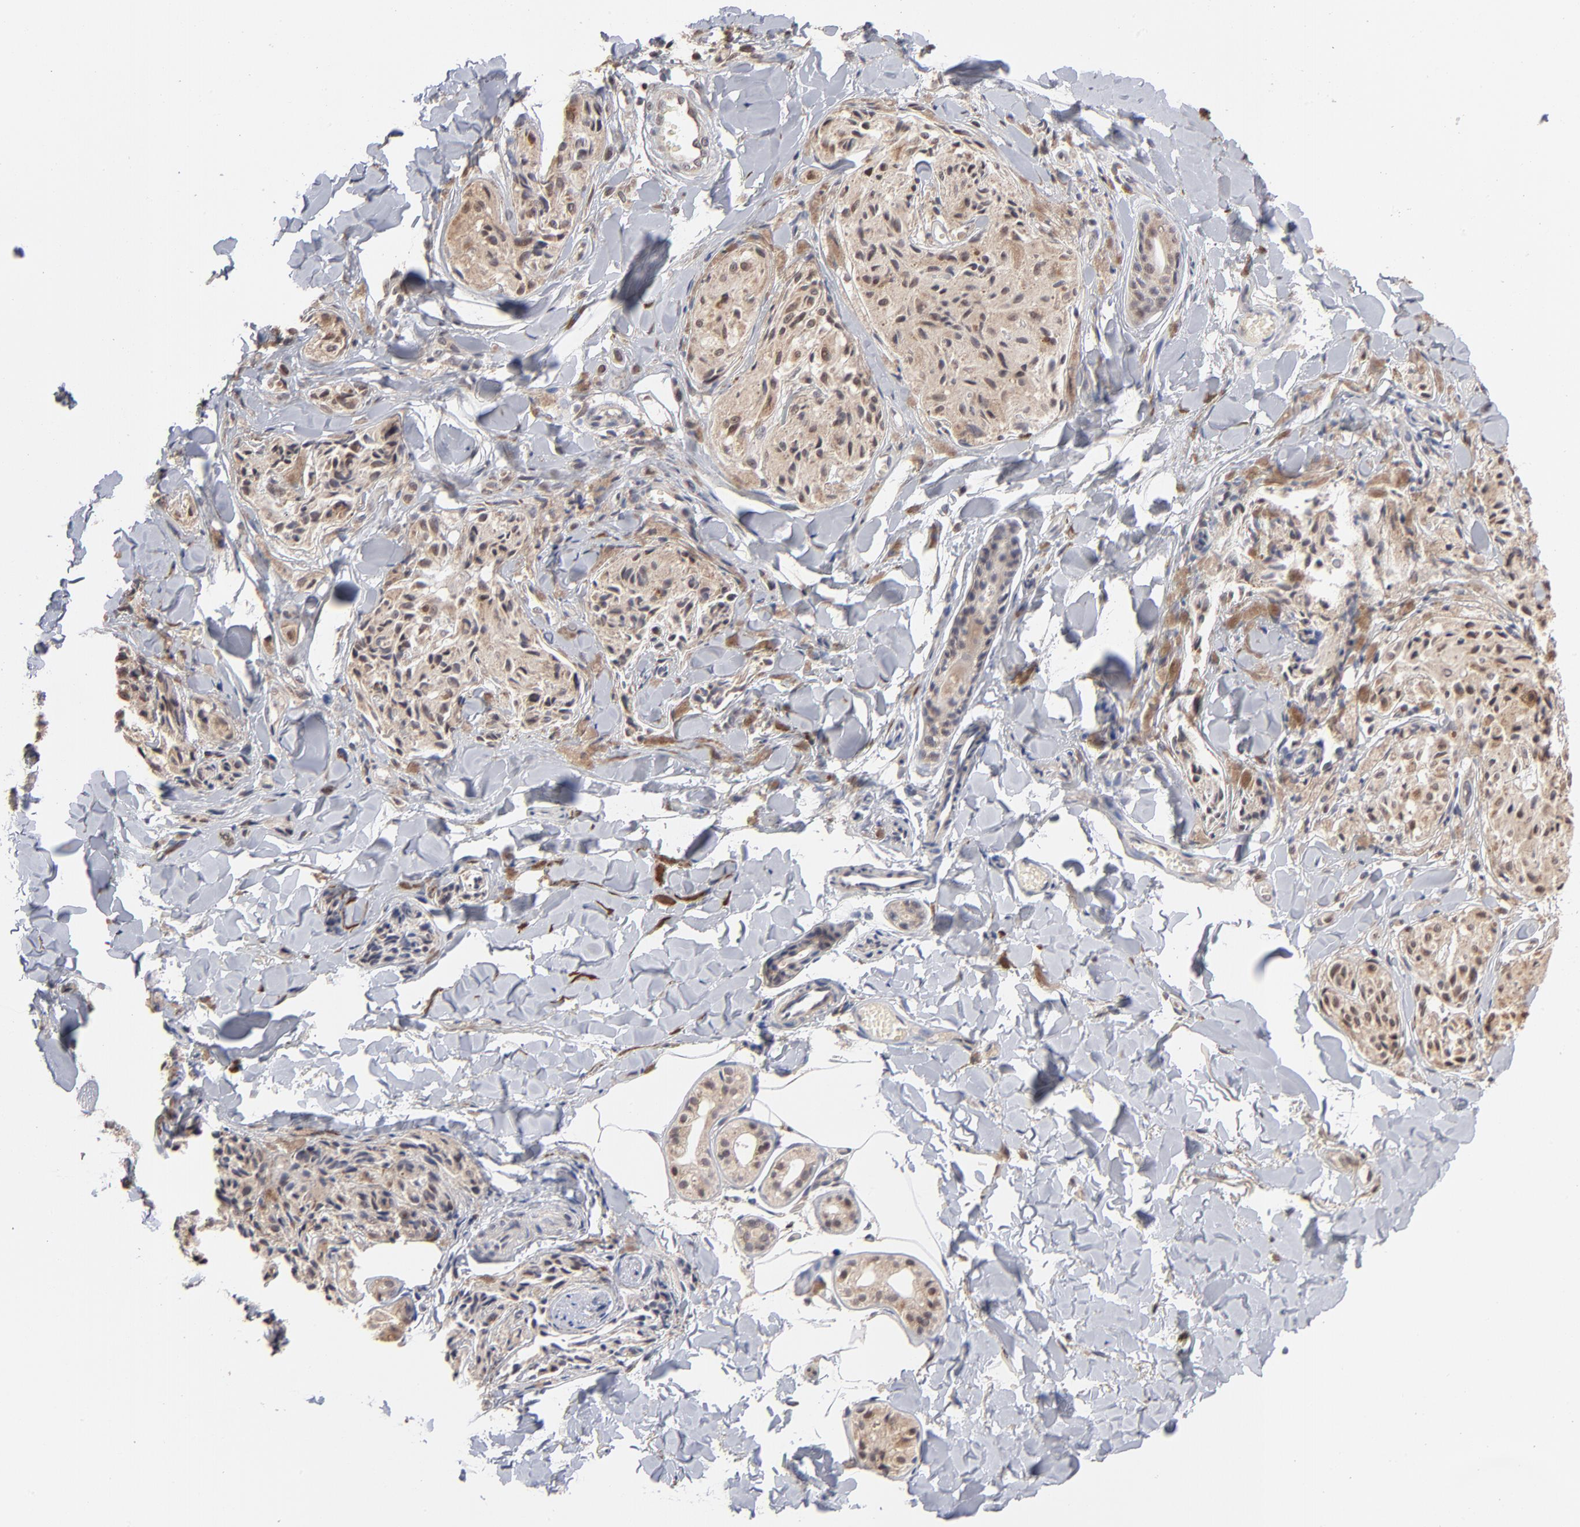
{"staining": {"intensity": "weak", "quantity": "25%-75%", "location": "cytoplasmic/membranous,nuclear"}, "tissue": "melanoma", "cell_type": "Tumor cells", "image_type": "cancer", "snomed": [{"axis": "morphology", "description": "Malignant melanoma, Metastatic site"}, {"axis": "topography", "description": "Skin"}], "caption": "Malignant melanoma (metastatic site) stained with DAB (3,3'-diaminobenzidine) IHC exhibits low levels of weak cytoplasmic/membranous and nuclear positivity in approximately 25%-75% of tumor cells.", "gene": "MSL2", "patient": {"sex": "female", "age": 66}}